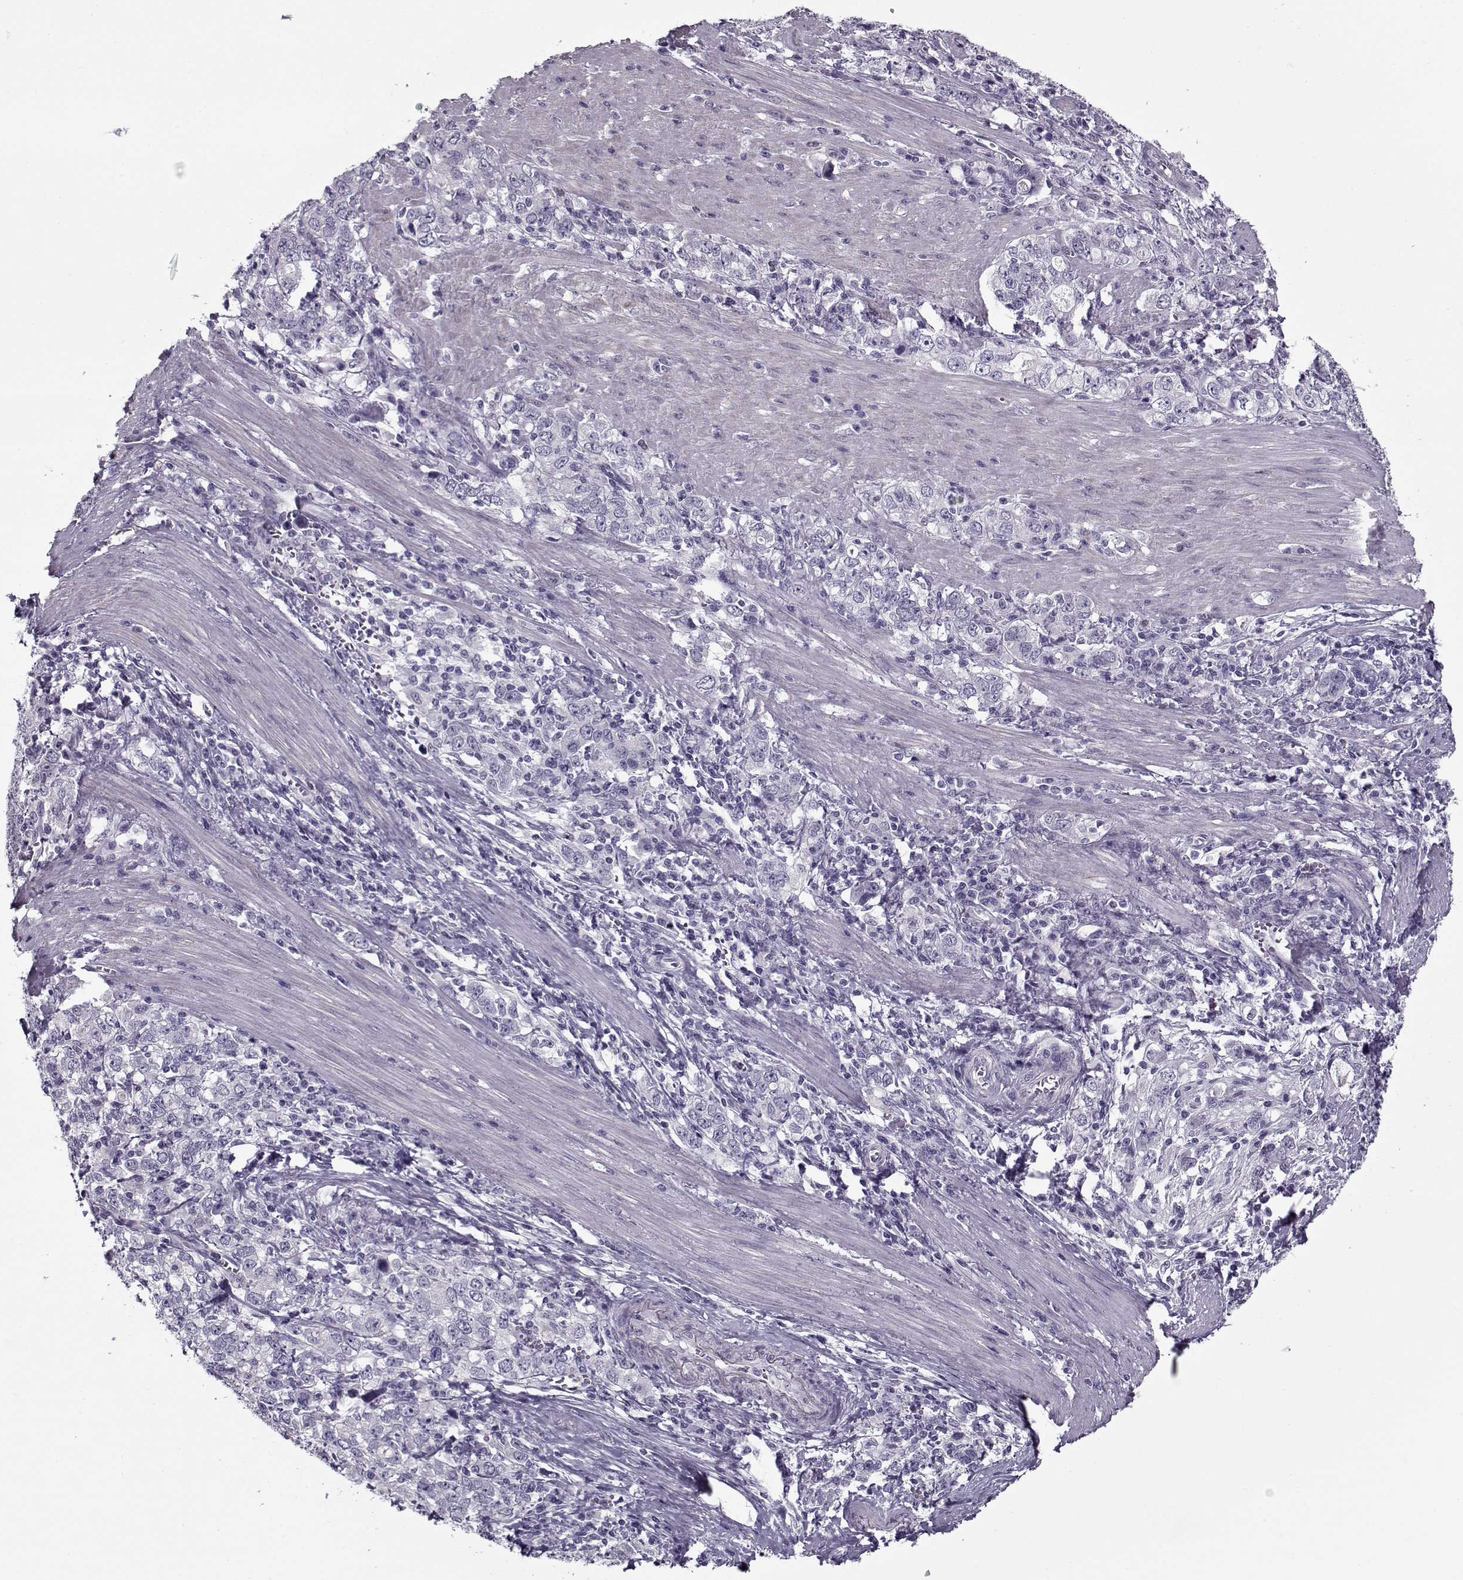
{"staining": {"intensity": "negative", "quantity": "none", "location": "none"}, "tissue": "stomach cancer", "cell_type": "Tumor cells", "image_type": "cancer", "snomed": [{"axis": "morphology", "description": "Adenocarcinoma, NOS"}, {"axis": "topography", "description": "Stomach, lower"}], "caption": "Tumor cells show no significant positivity in adenocarcinoma (stomach). (DAB (3,3'-diaminobenzidine) immunohistochemistry (IHC) with hematoxylin counter stain).", "gene": "CIBAR1", "patient": {"sex": "female", "age": 72}}